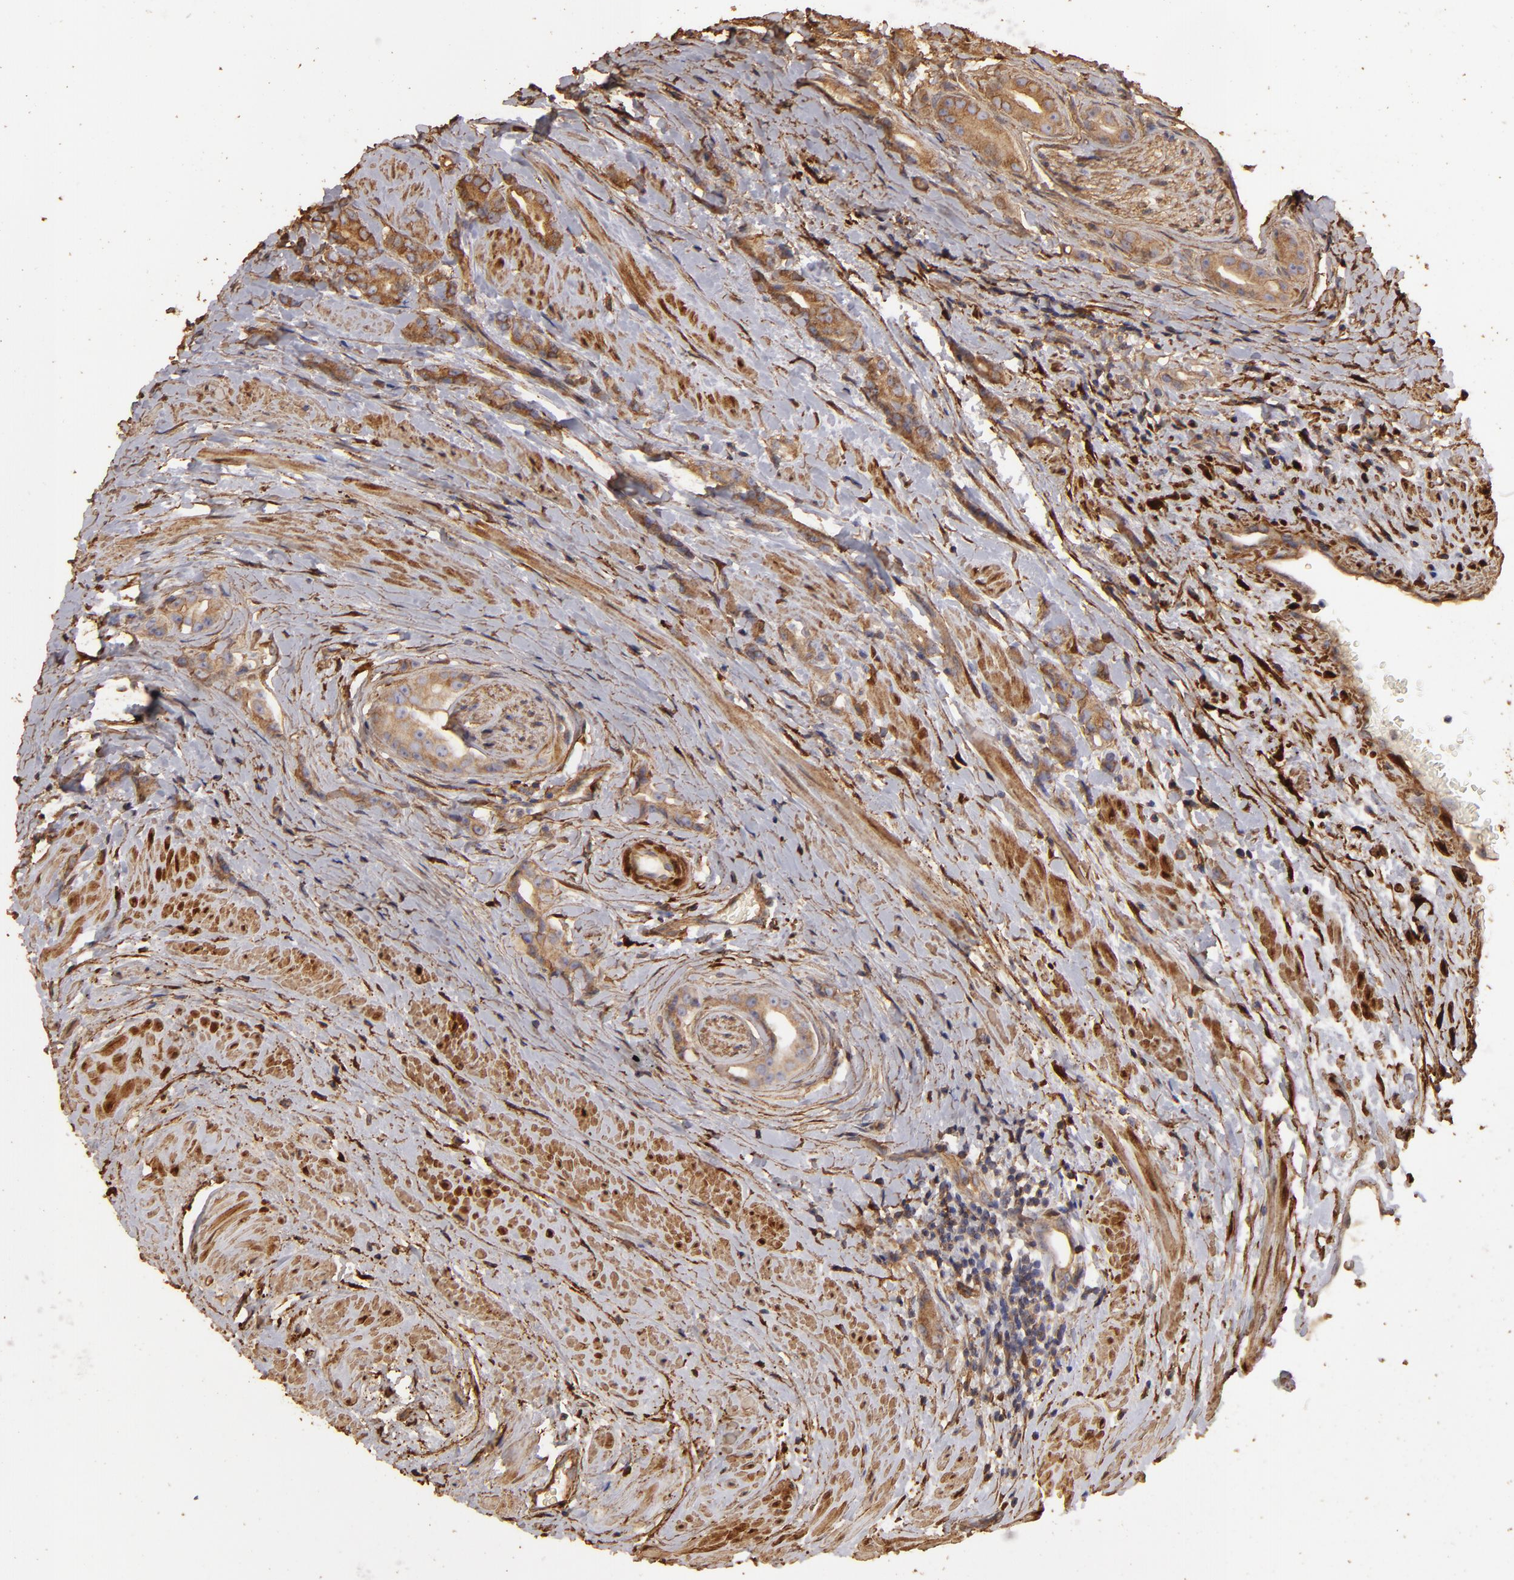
{"staining": {"intensity": "weak", "quantity": ">75%", "location": "cytoplasmic/membranous"}, "tissue": "prostate cancer", "cell_type": "Tumor cells", "image_type": "cancer", "snomed": [{"axis": "morphology", "description": "Adenocarcinoma, Medium grade"}, {"axis": "topography", "description": "Prostate"}], "caption": "IHC image of human prostate cancer stained for a protein (brown), which demonstrates low levels of weak cytoplasmic/membranous expression in approximately >75% of tumor cells.", "gene": "HSPB6", "patient": {"sex": "male", "age": 59}}